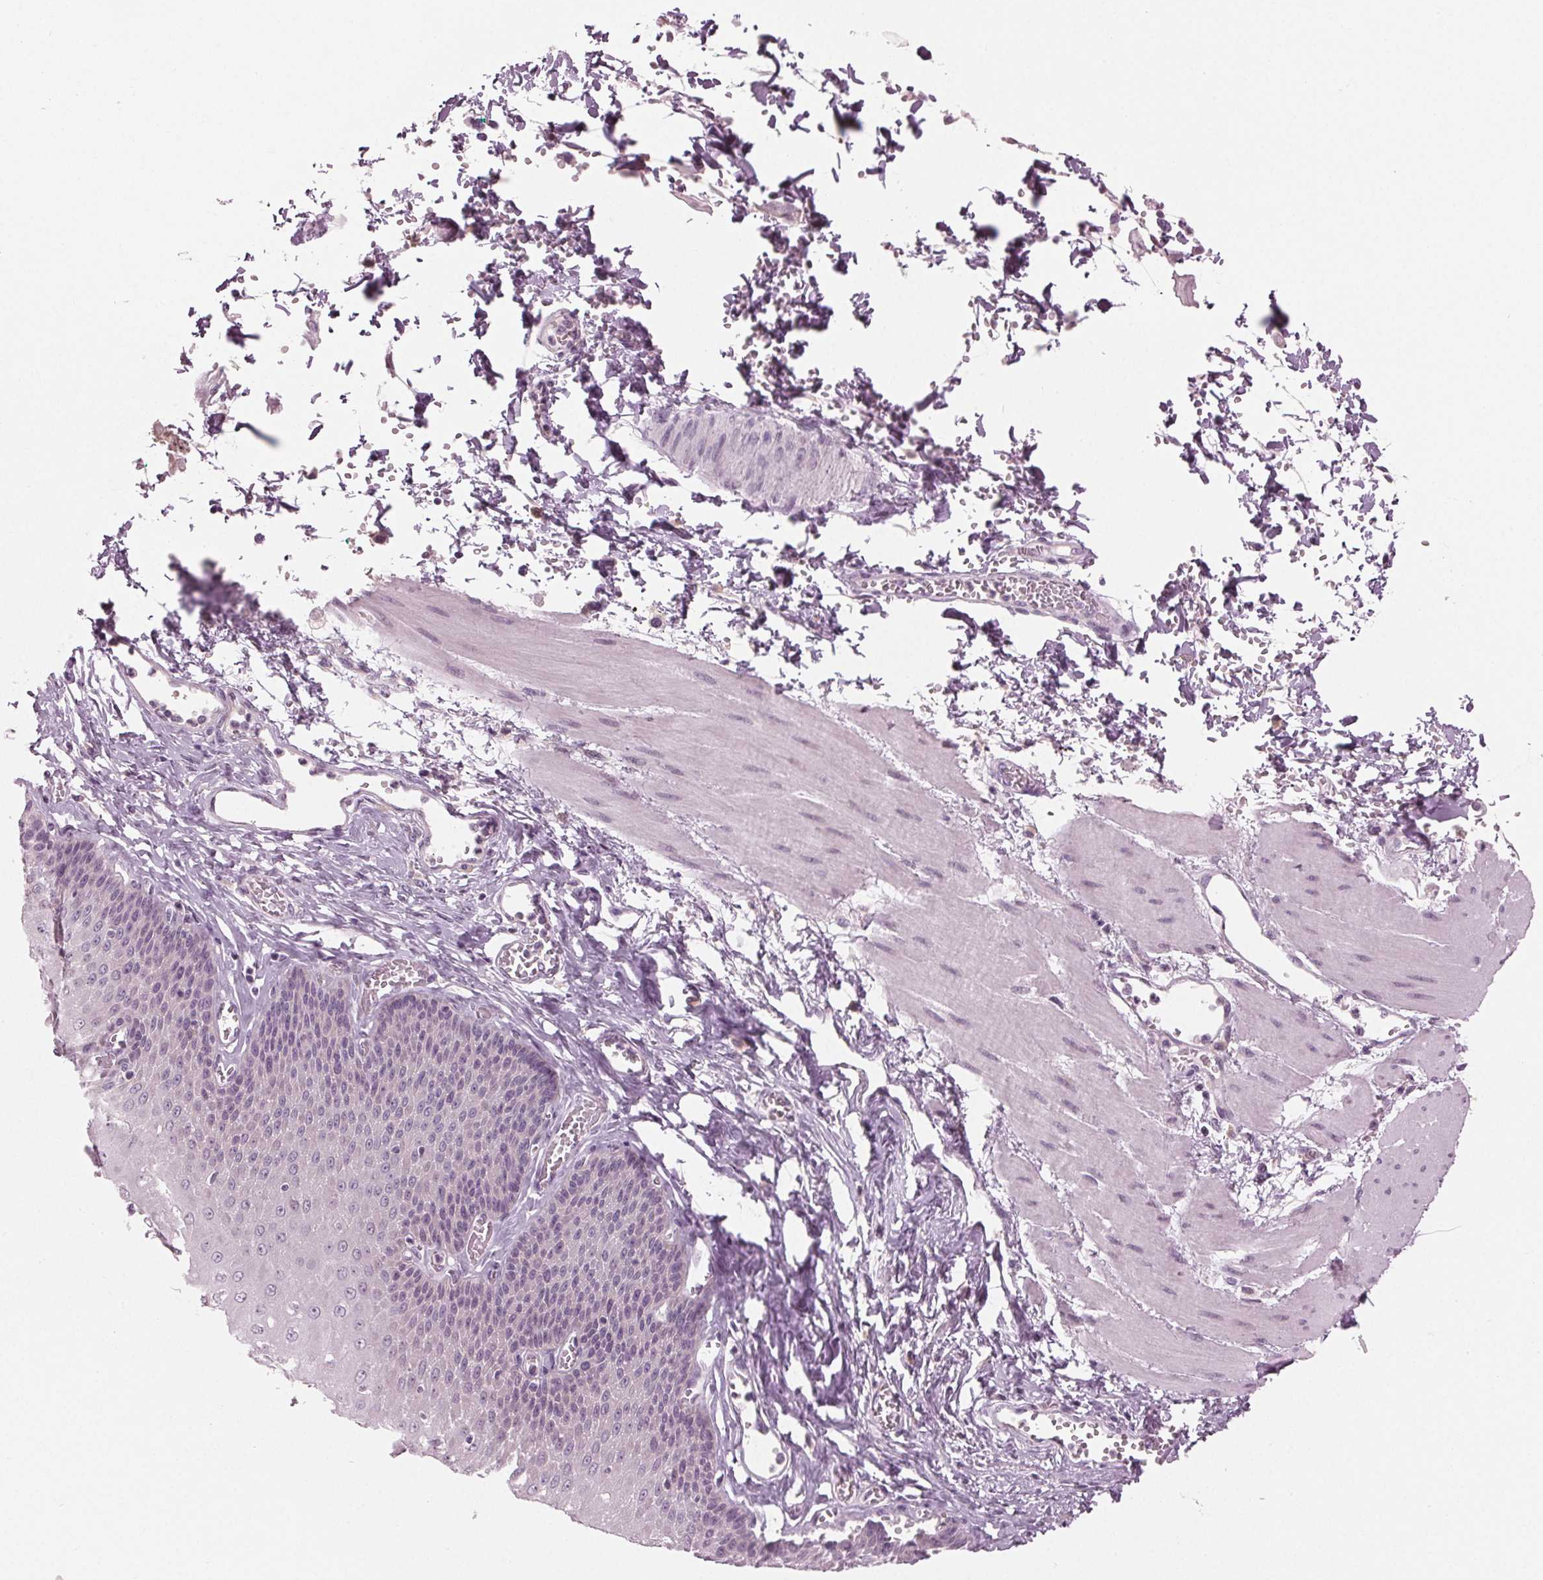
{"staining": {"intensity": "negative", "quantity": "none", "location": "none"}, "tissue": "esophagus", "cell_type": "Squamous epithelial cells", "image_type": "normal", "snomed": [{"axis": "morphology", "description": "Normal tissue, NOS"}, {"axis": "topography", "description": "Esophagus"}], "caption": "An immunohistochemistry (IHC) image of normal esophagus is shown. There is no staining in squamous epithelial cells of esophagus.", "gene": "PRAP1", "patient": {"sex": "male", "age": 60}}